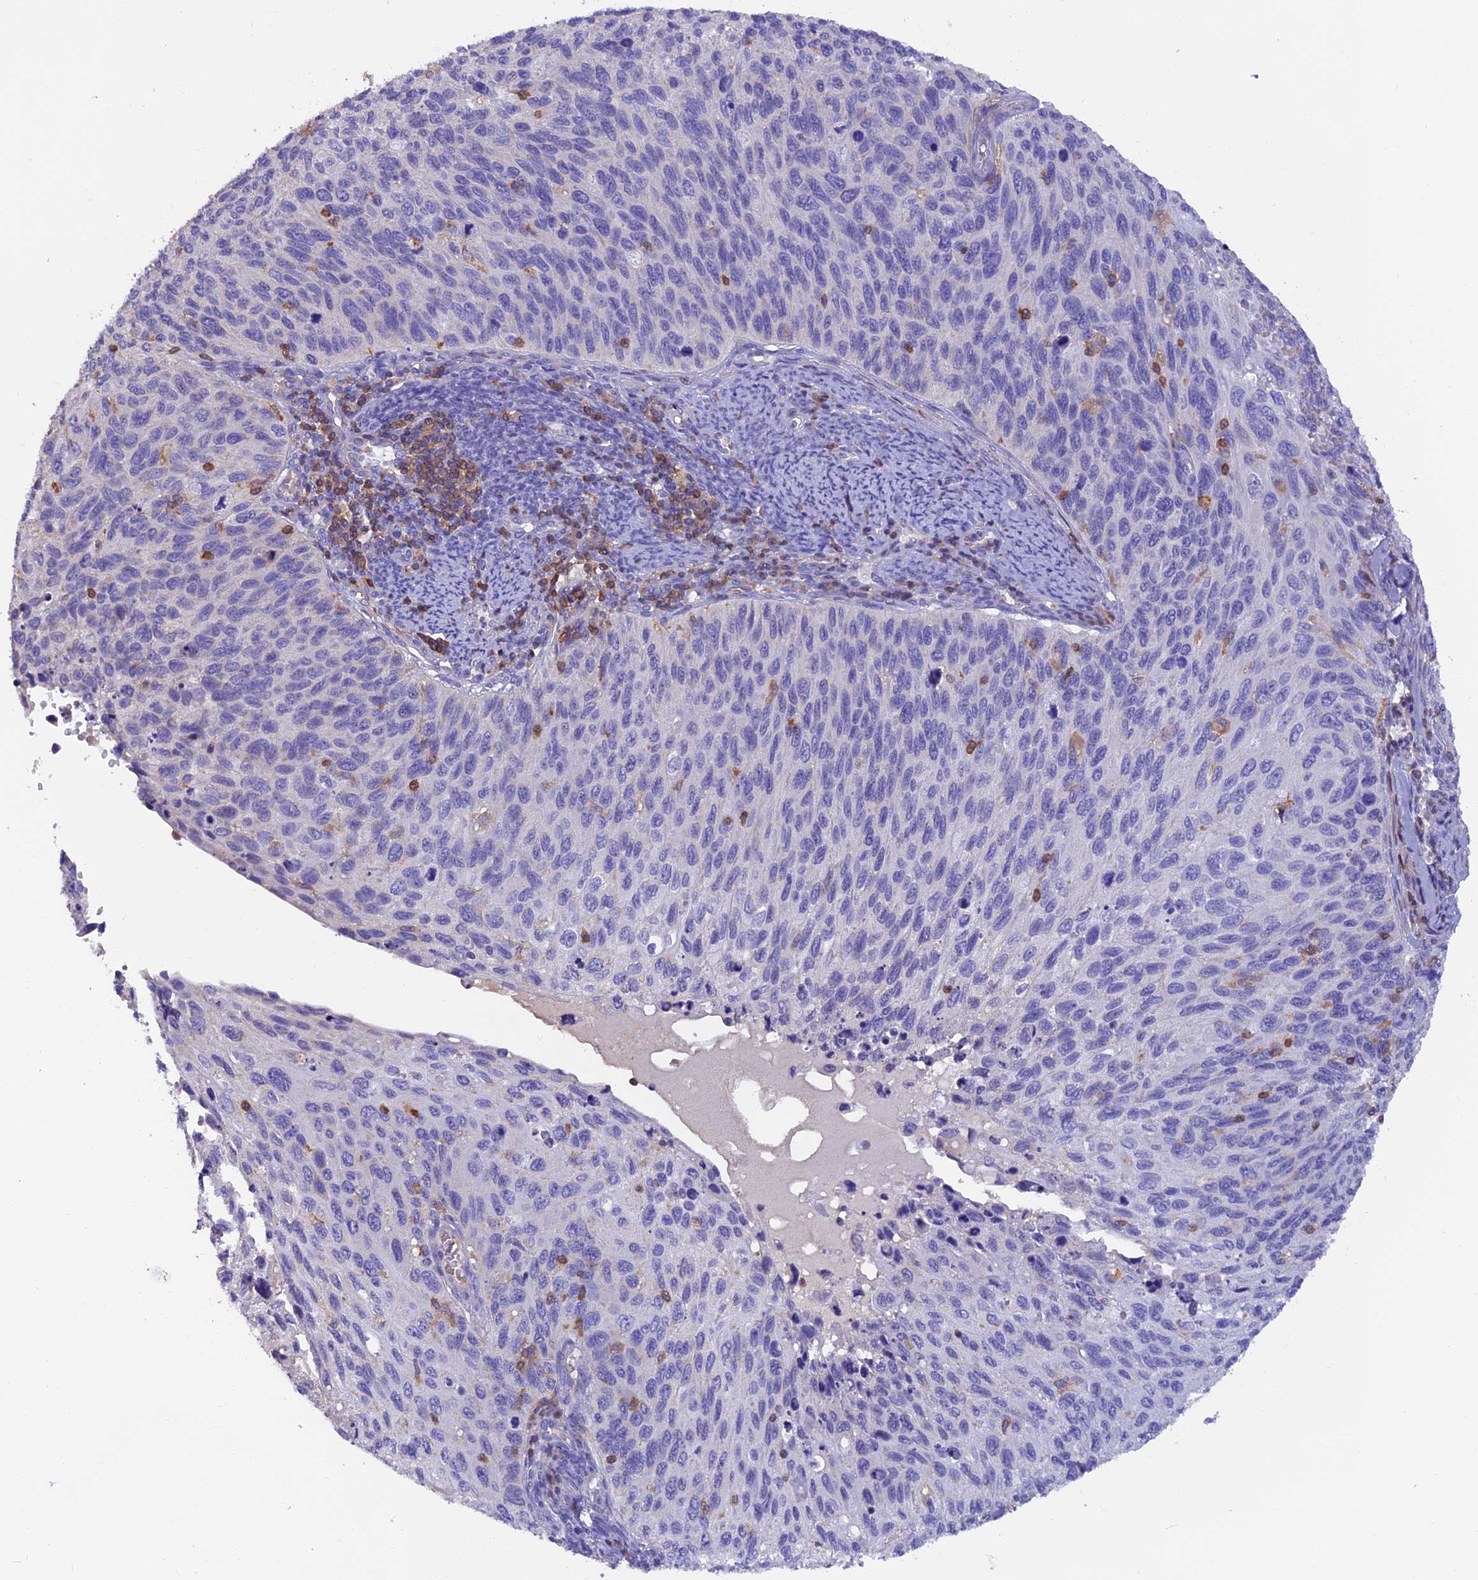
{"staining": {"intensity": "negative", "quantity": "none", "location": "none"}, "tissue": "cervical cancer", "cell_type": "Tumor cells", "image_type": "cancer", "snomed": [{"axis": "morphology", "description": "Squamous cell carcinoma, NOS"}, {"axis": "topography", "description": "Cervix"}], "caption": "Immunohistochemistry (IHC) histopathology image of human cervical cancer stained for a protein (brown), which shows no expression in tumor cells.", "gene": "LPXN", "patient": {"sex": "female", "age": 70}}